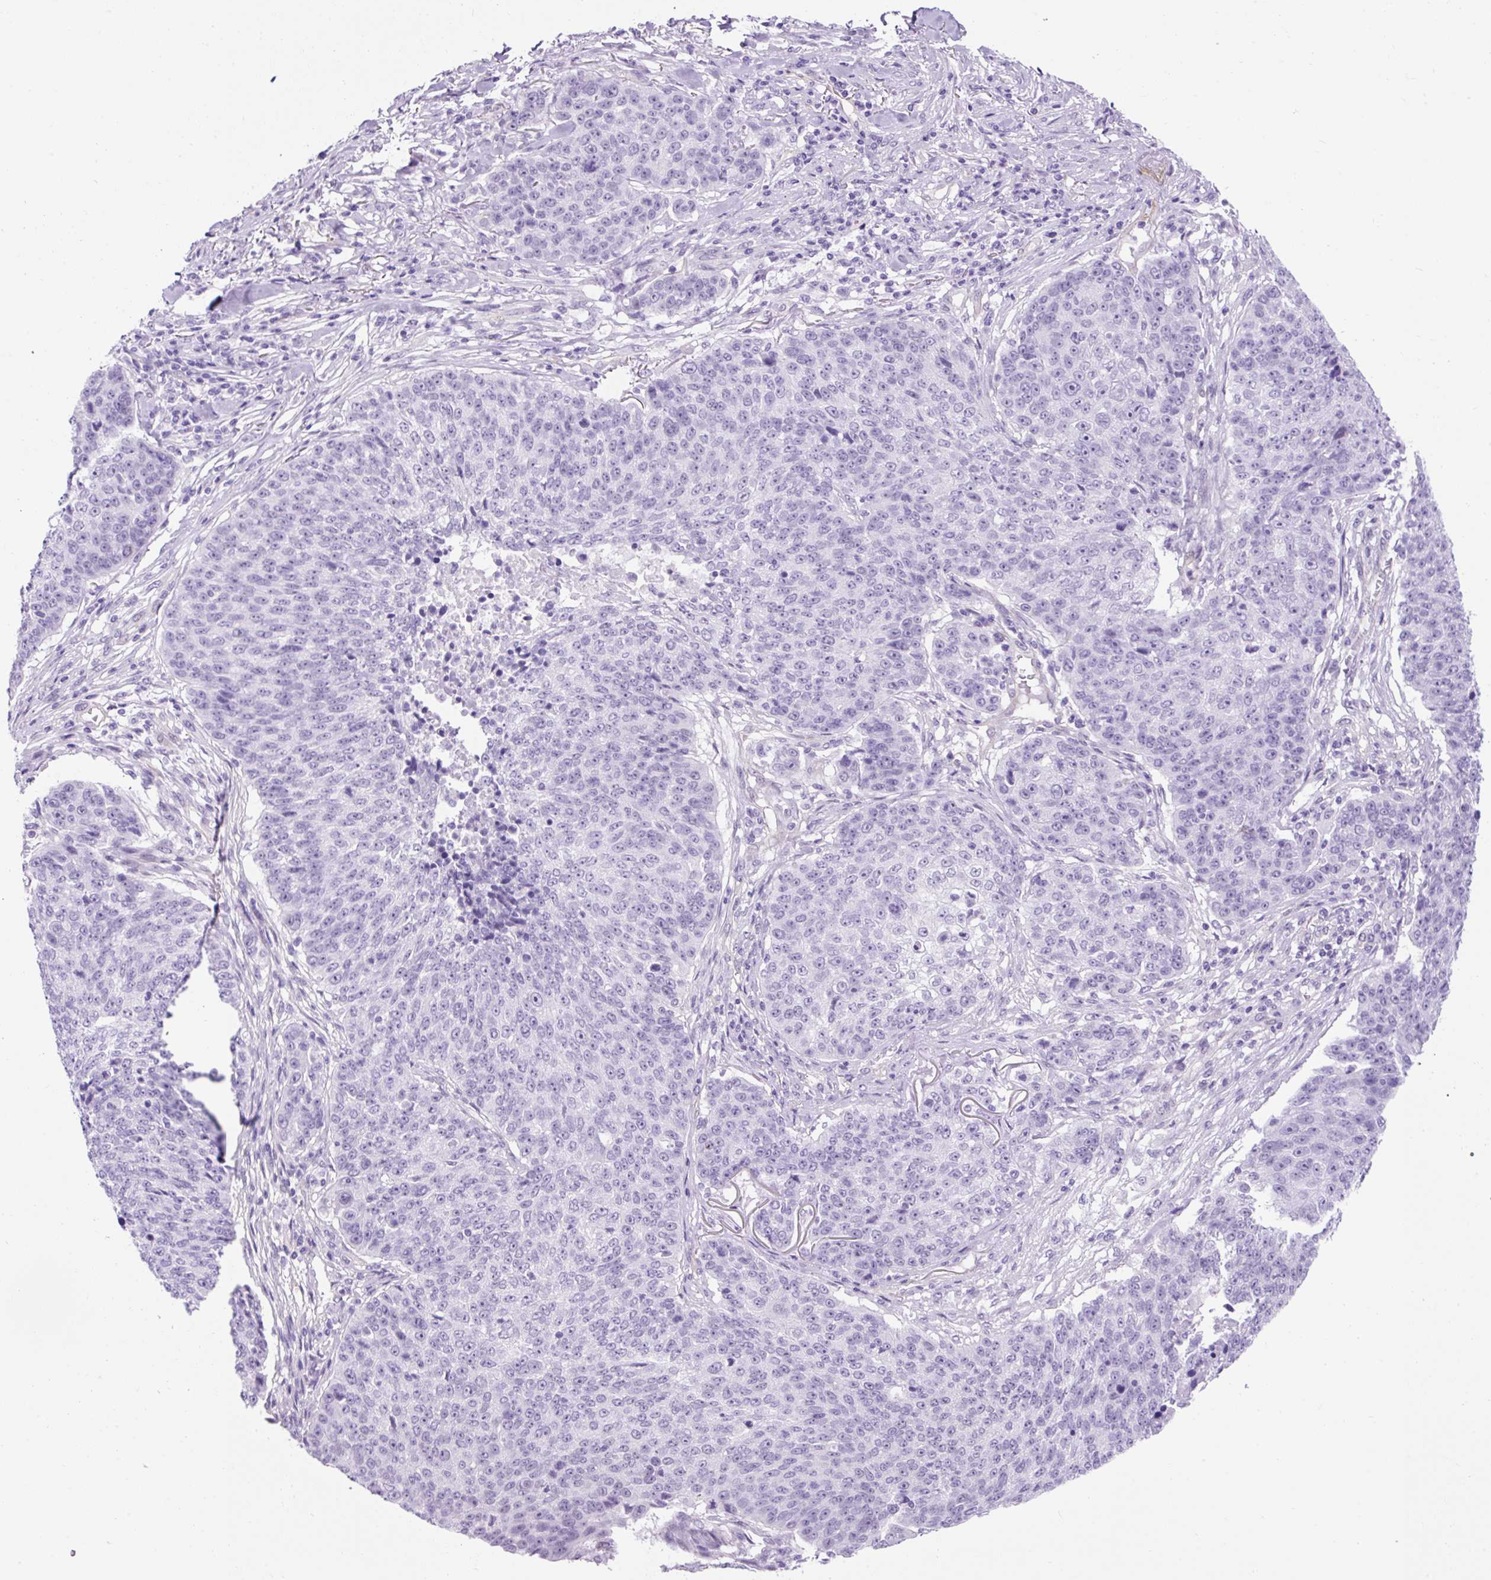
{"staining": {"intensity": "negative", "quantity": "none", "location": "none"}, "tissue": "lung cancer", "cell_type": "Tumor cells", "image_type": "cancer", "snomed": [{"axis": "morphology", "description": "Normal tissue, NOS"}, {"axis": "morphology", "description": "Squamous cell carcinoma, NOS"}, {"axis": "topography", "description": "Lymph node"}, {"axis": "topography", "description": "Lung"}], "caption": "Immunohistochemistry (IHC) image of neoplastic tissue: human squamous cell carcinoma (lung) stained with DAB (3,3'-diaminobenzidine) reveals no significant protein expression in tumor cells.", "gene": "KRT12", "patient": {"sex": "male", "age": 66}}